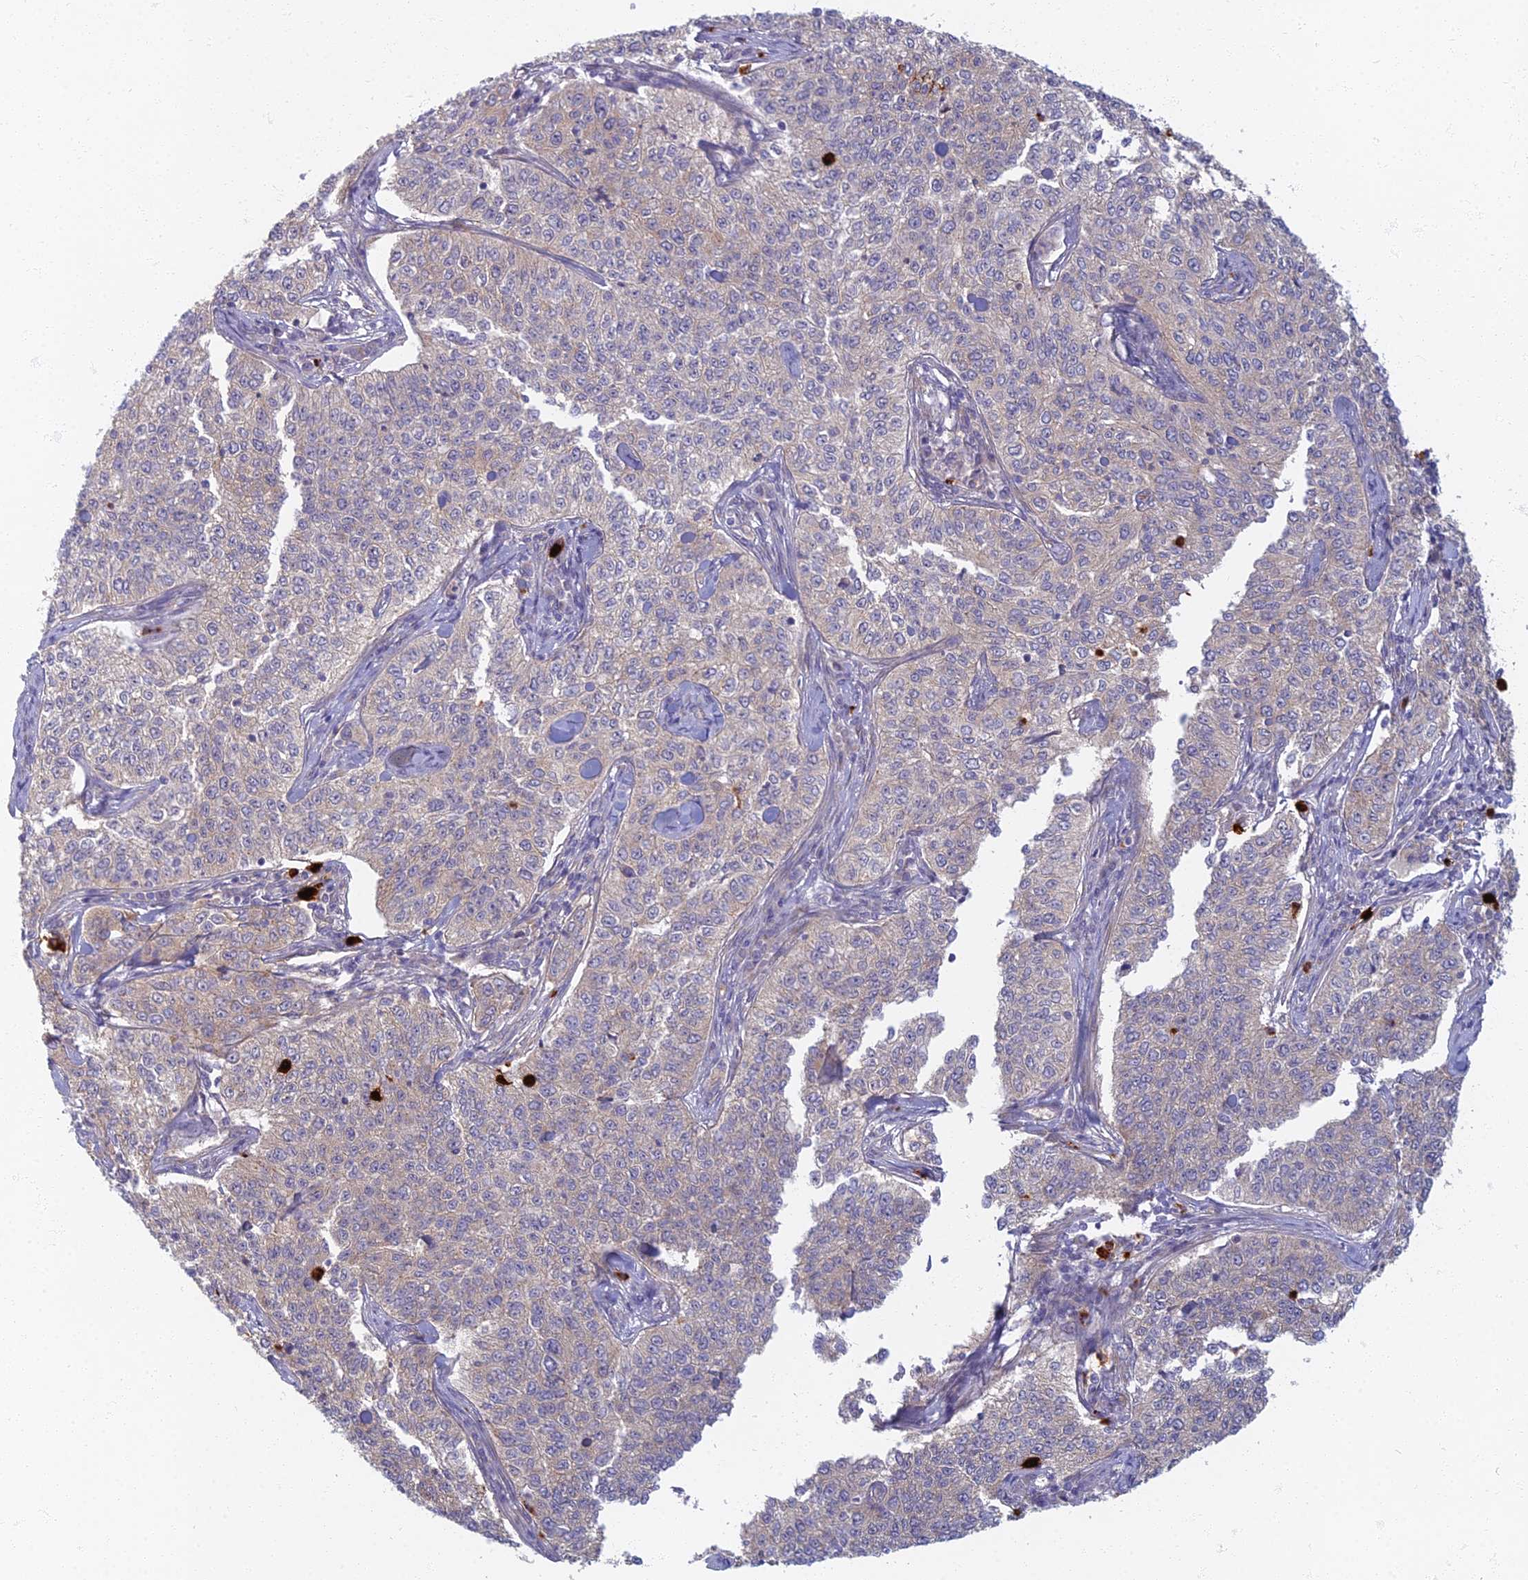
{"staining": {"intensity": "weak", "quantity": "25%-75%", "location": "cytoplasmic/membranous"}, "tissue": "cervical cancer", "cell_type": "Tumor cells", "image_type": "cancer", "snomed": [{"axis": "morphology", "description": "Squamous cell carcinoma, NOS"}, {"axis": "topography", "description": "Cervix"}], "caption": "High-power microscopy captured an immunohistochemistry (IHC) micrograph of cervical cancer (squamous cell carcinoma), revealing weak cytoplasmic/membranous staining in approximately 25%-75% of tumor cells.", "gene": "PROX2", "patient": {"sex": "female", "age": 35}}